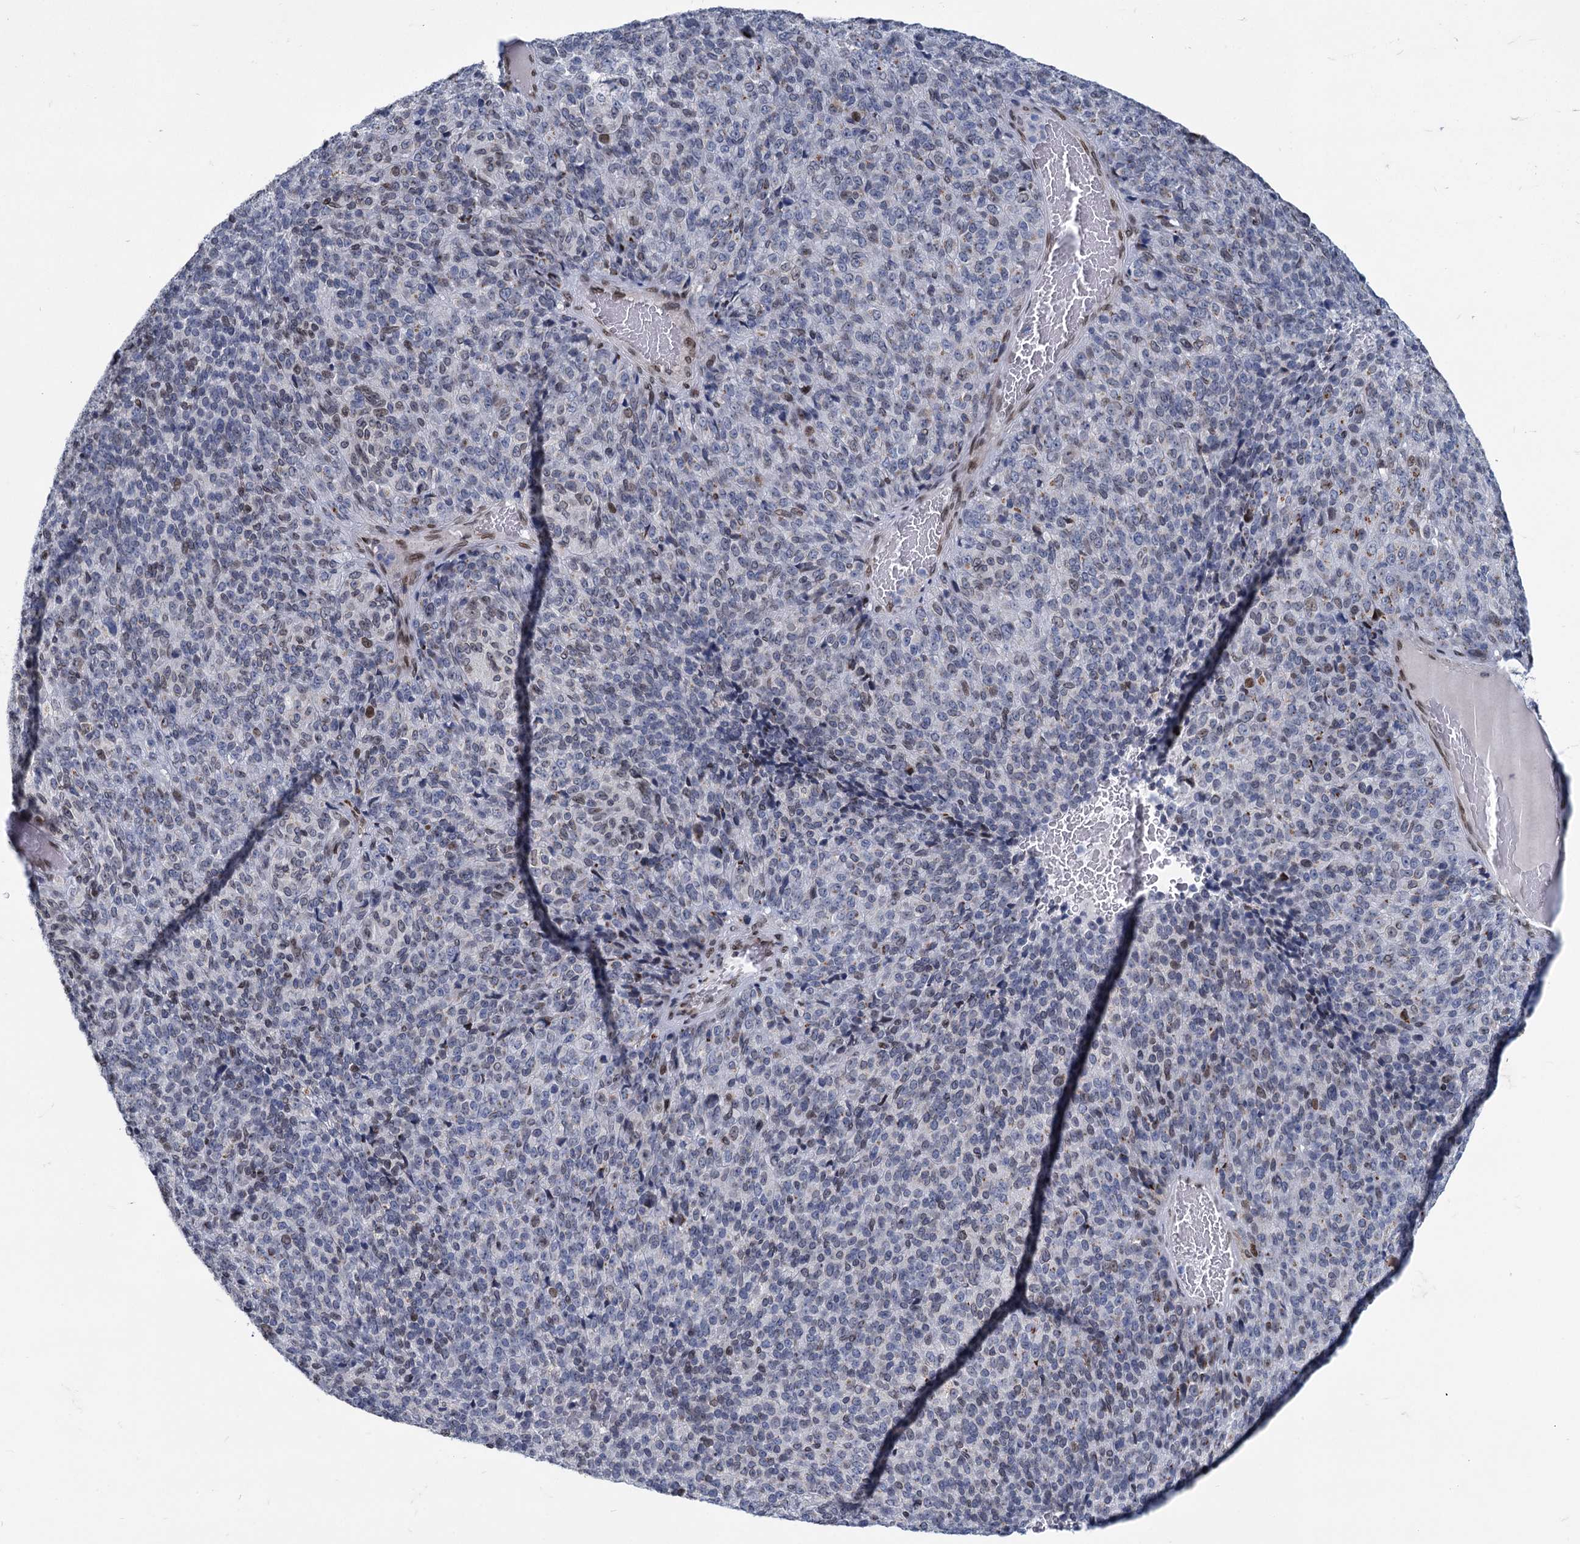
{"staining": {"intensity": "weak", "quantity": "<25%", "location": "nuclear"}, "tissue": "melanoma", "cell_type": "Tumor cells", "image_type": "cancer", "snomed": [{"axis": "morphology", "description": "Malignant melanoma, Metastatic site"}, {"axis": "topography", "description": "Brain"}], "caption": "Immunohistochemistry image of neoplastic tissue: human malignant melanoma (metastatic site) stained with DAB displays no significant protein staining in tumor cells. Brightfield microscopy of immunohistochemistry stained with DAB (3,3'-diaminobenzidine) (brown) and hematoxylin (blue), captured at high magnification.", "gene": "PRSS35", "patient": {"sex": "female", "age": 56}}